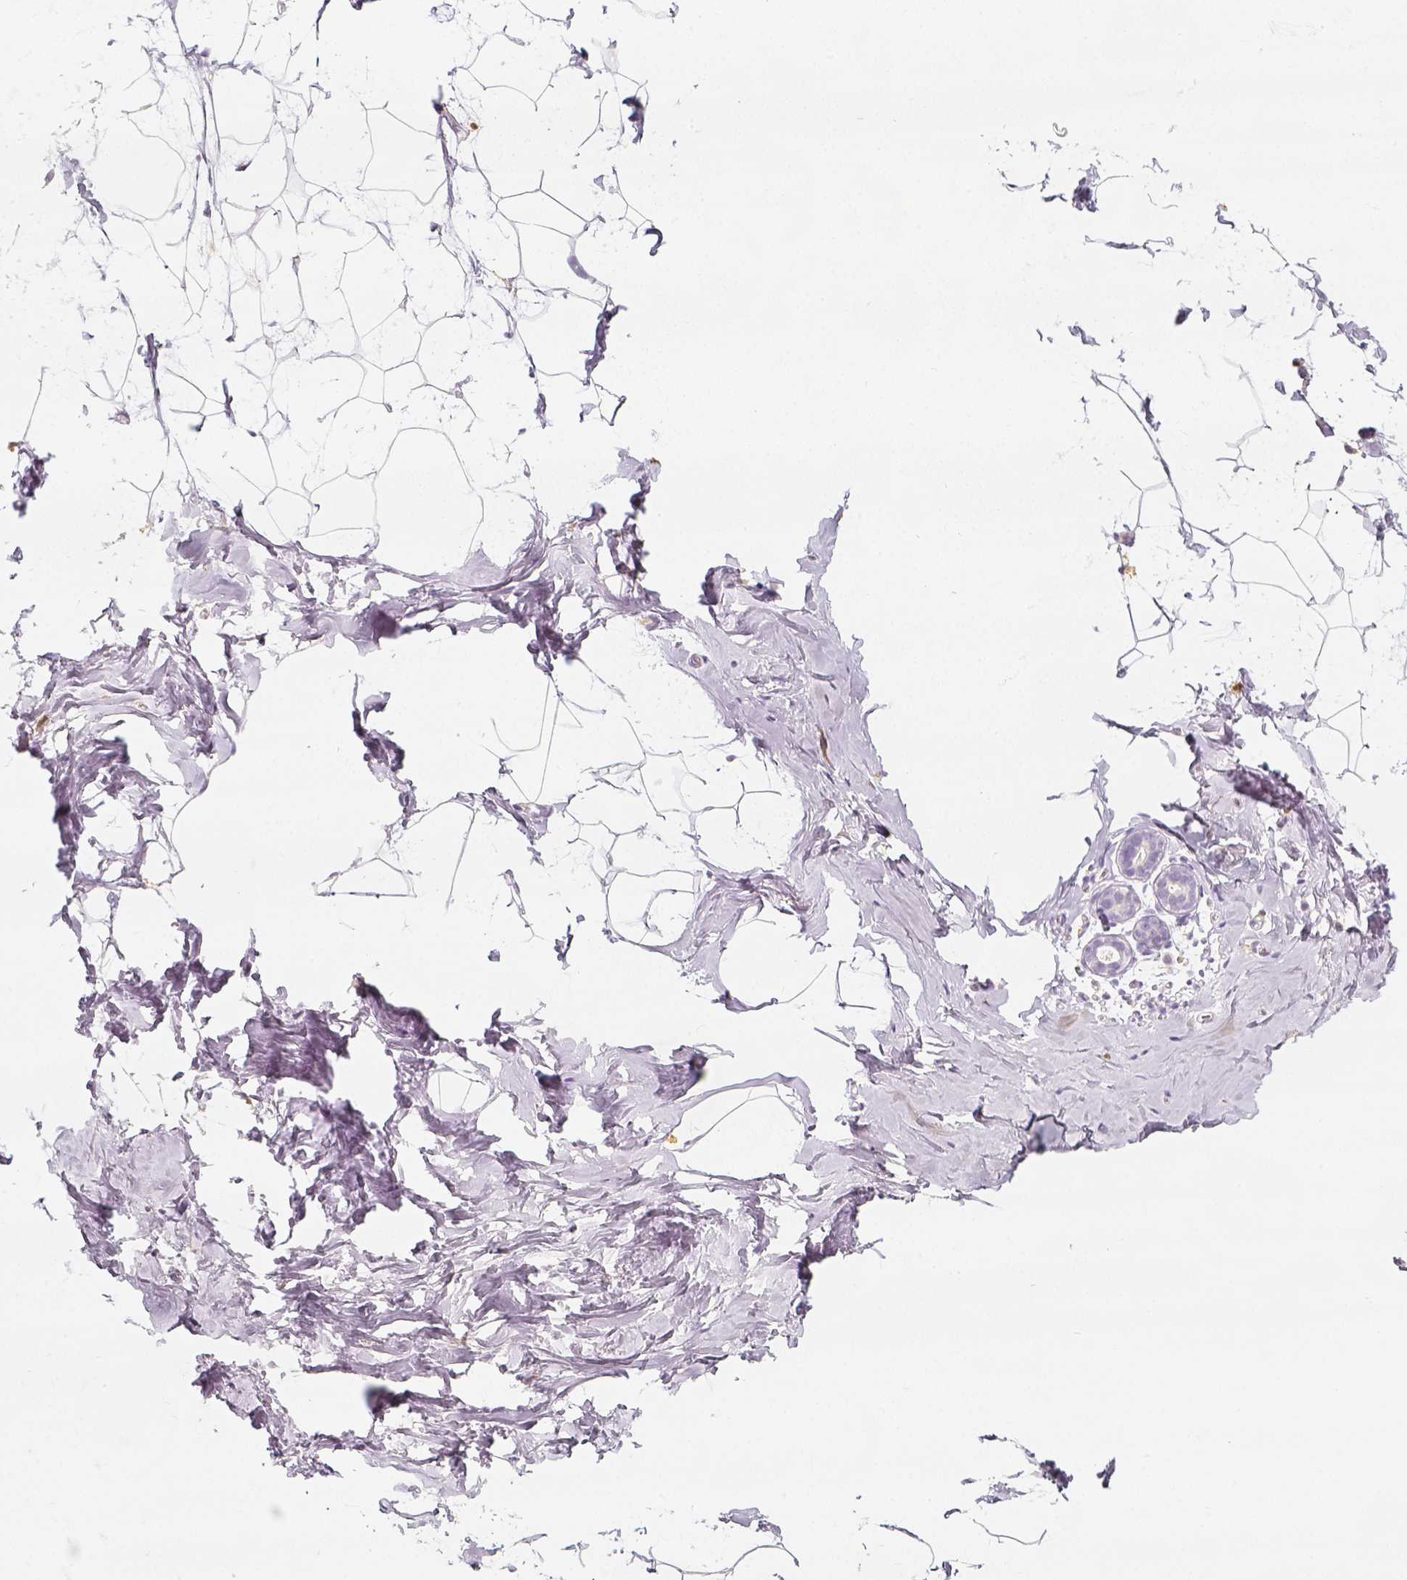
{"staining": {"intensity": "negative", "quantity": "none", "location": "none"}, "tissue": "breast", "cell_type": "Adipocytes", "image_type": "normal", "snomed": [{"axis": "morphology", "description": "Normal tissue, NOS"}, {"axis": "topography", "description": "Breast"}], "caption": "IHC of normal human breast displays no staining in adipocytes.", "gene": "NECAB2", "patient": {"sex": "female", "age": 32}}